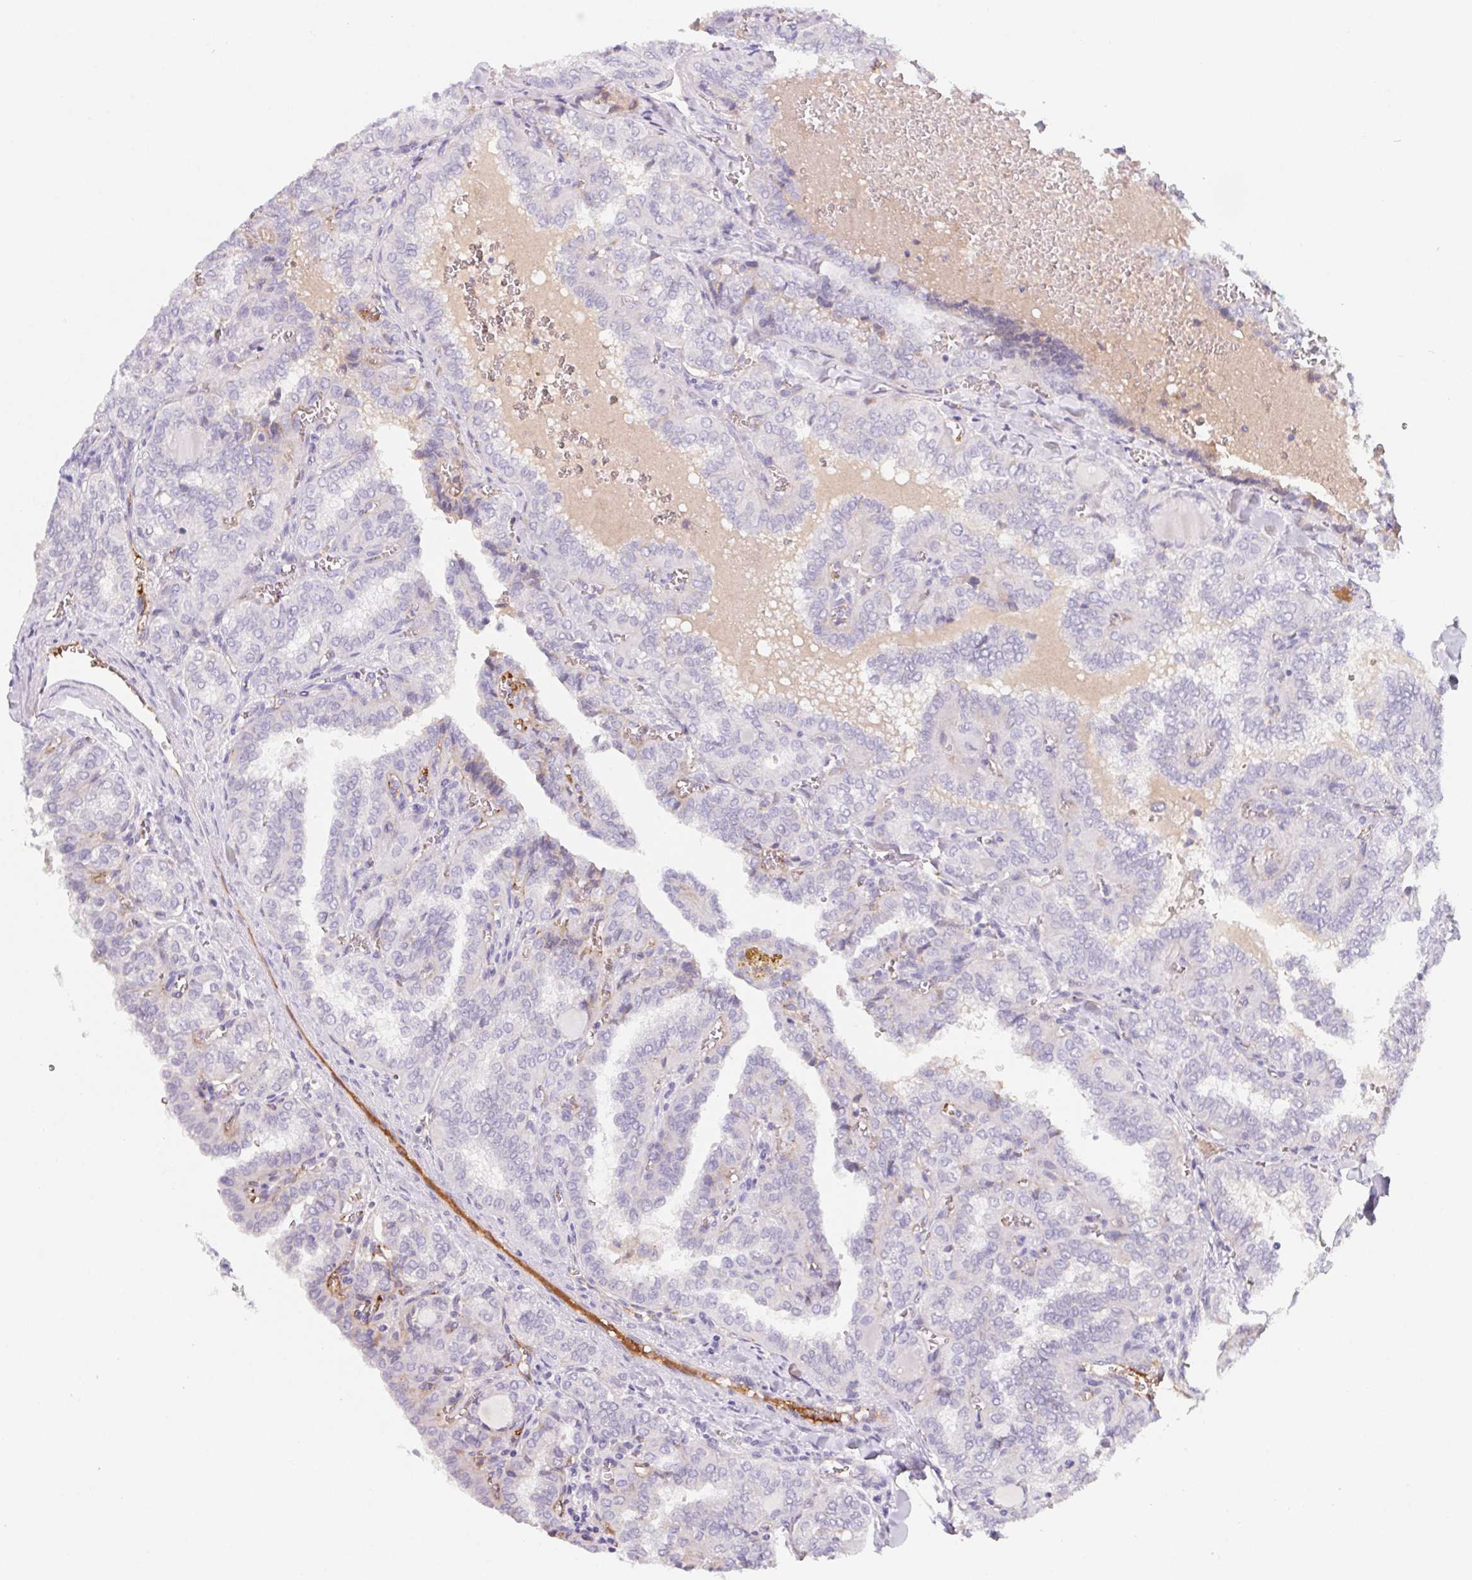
{"staining": {"intensity": "negative", "quantity": "none", "location": "none"}, "tissue": "thyroid cancer", "cell_type": "Tumor cells", "image_type": "cancer", "snomed": [{"axis": "morphology", "description": "Papillary adenocarcinoma, NOS"}, {"axis": "topography", "description": "Thyroid gland"}], "caption": "Tumor cells show no significant protein staining in thyroid cancer.", "gene": "LPA", "patient": {"sex": "female", "age": 41}}